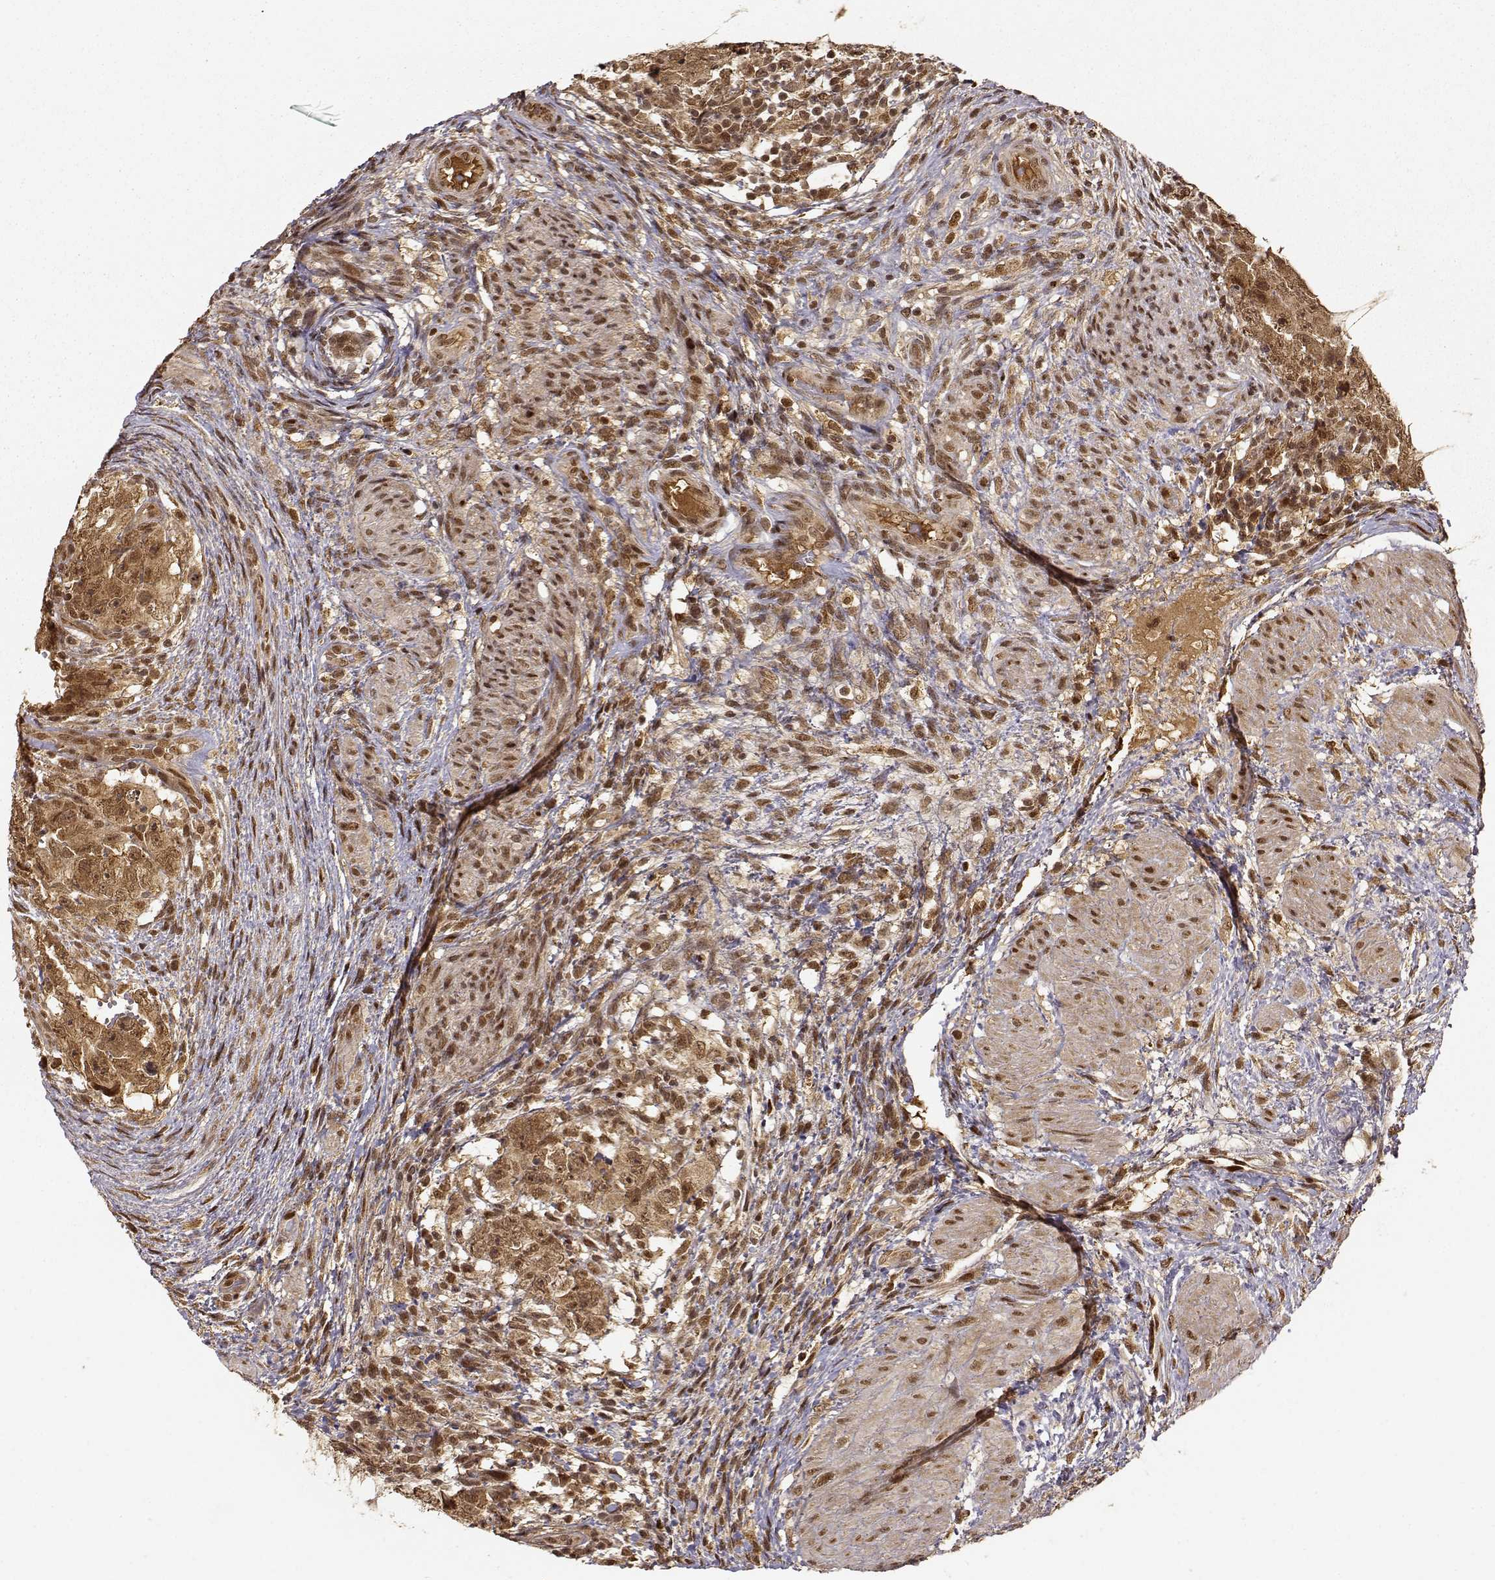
{"staining": {"intensity": "moderate", "quantity": ">75%", "location": "cytoplasmic/membranous,nuclear"}, "tissue": "testis cancer", "cell_type": "Tumor cells", "image_type": "cancer", "snomed": [{"axis": "morphology", "description": "Normal tissue, NOS"}, {"axis": "morphology", "description": "Carcinoma, Embryonal, NOS"}, {"axis": "topography", "description": "Testis"}, {"axis": "topography", "description": "Epididymis"}], "caption": "The histopathology image demonstrates immunohistochemical staining of testis embryonal carcinoma. There is moderate cytoplasmic/membranous and nuclear staining is seen in approximately >75% of tumor cells.", "gene": "MAEA", "patient": {"sex": "male", "age": 24}}